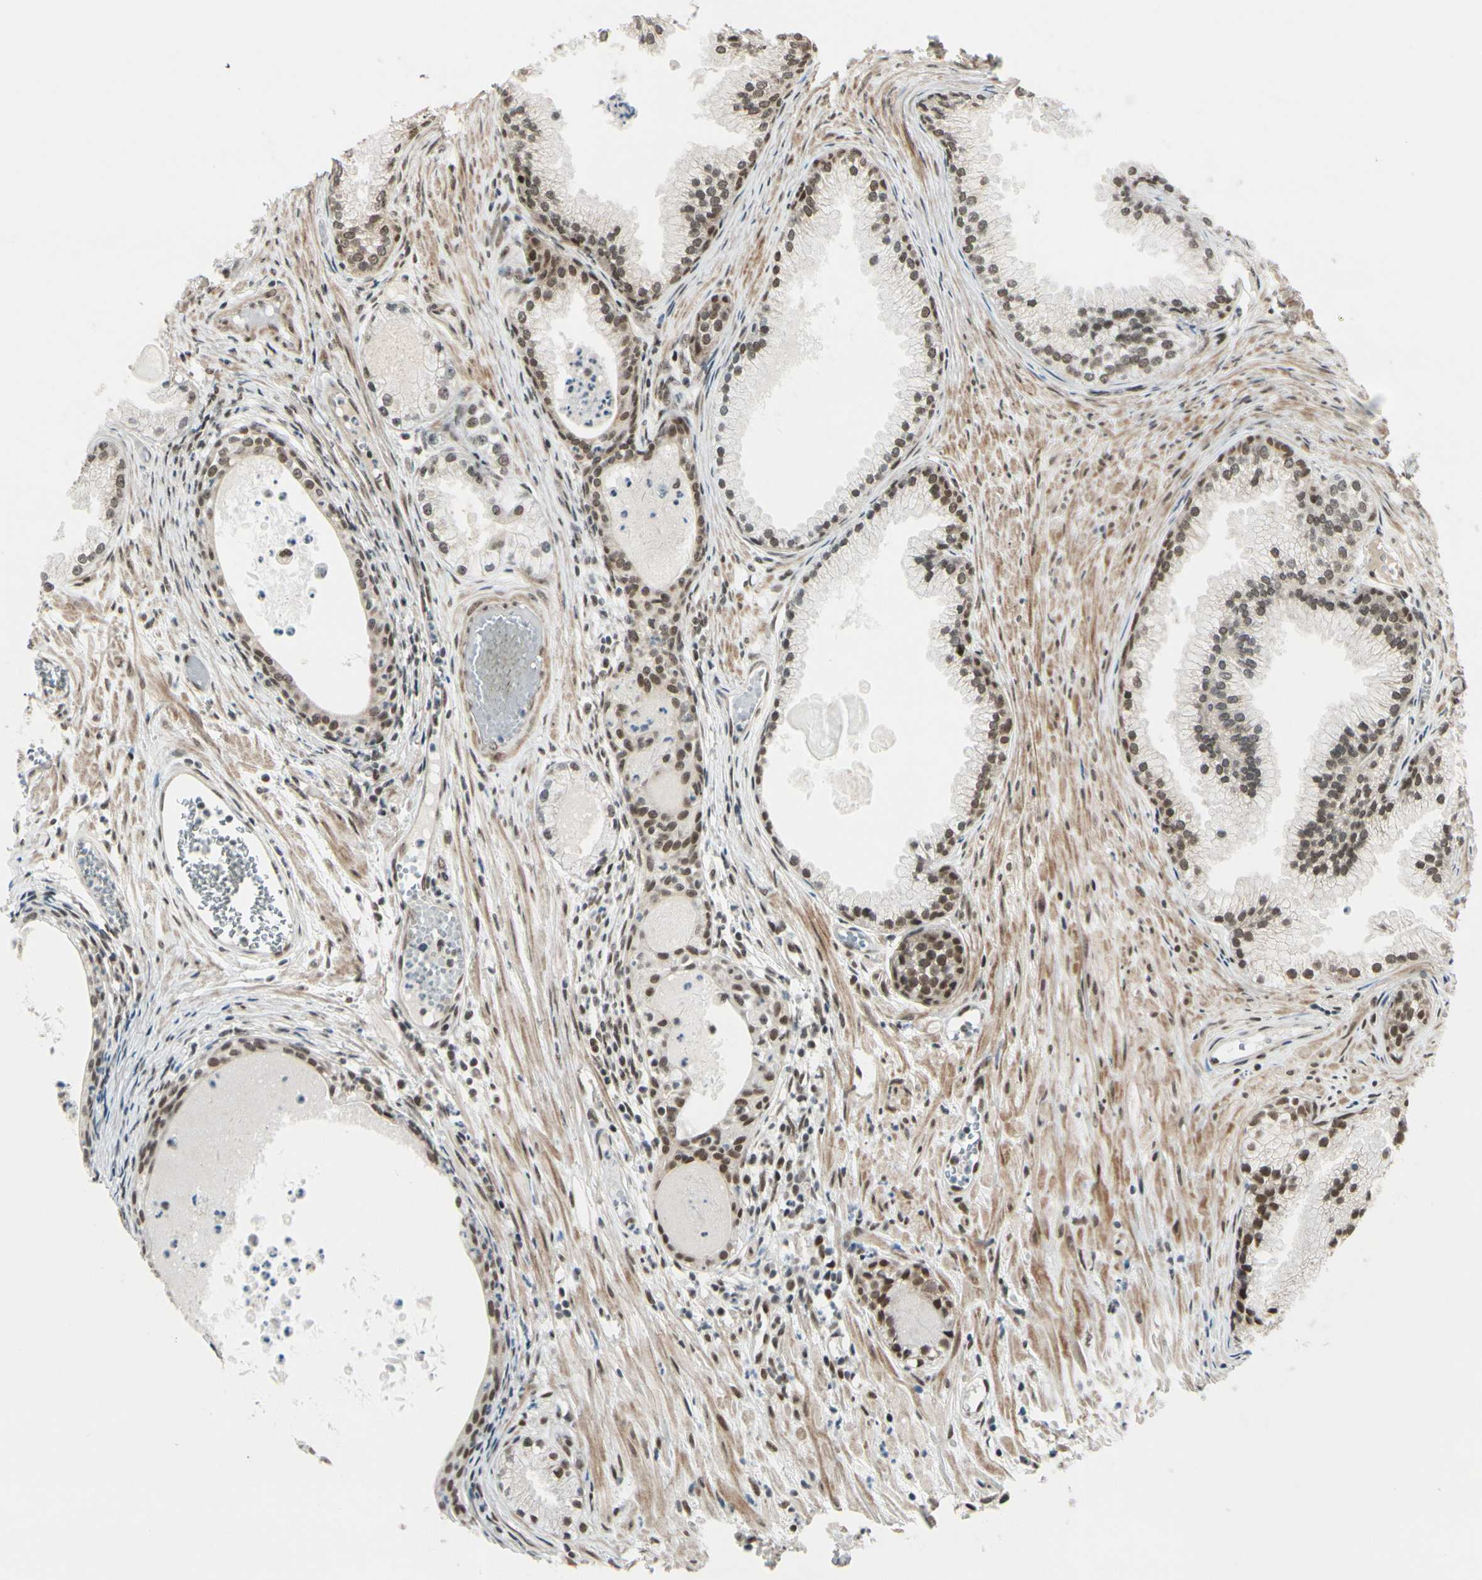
{"staining": {"intensity": "moderate", "quantity": ">75%", "location": "nuclear"}, "tissue": "prostate cancer", "cell_type": "Tumor cells", "image_type": "cancer", "snomed": [{"axis": "morphology", "description": "Adenocarcinoma, Low grade"}, {"axis": "topography", "description": "Prostate"}], "caption": "Immunohistochemical staining of human prostate adenocarcinoma (low-grade) demonstrates medium levels of moderate nuclear protein expression in approximately >75% of tumor cells.", "gene": "CHAMP1", "patient": {"sex": "male", "age": 72}}